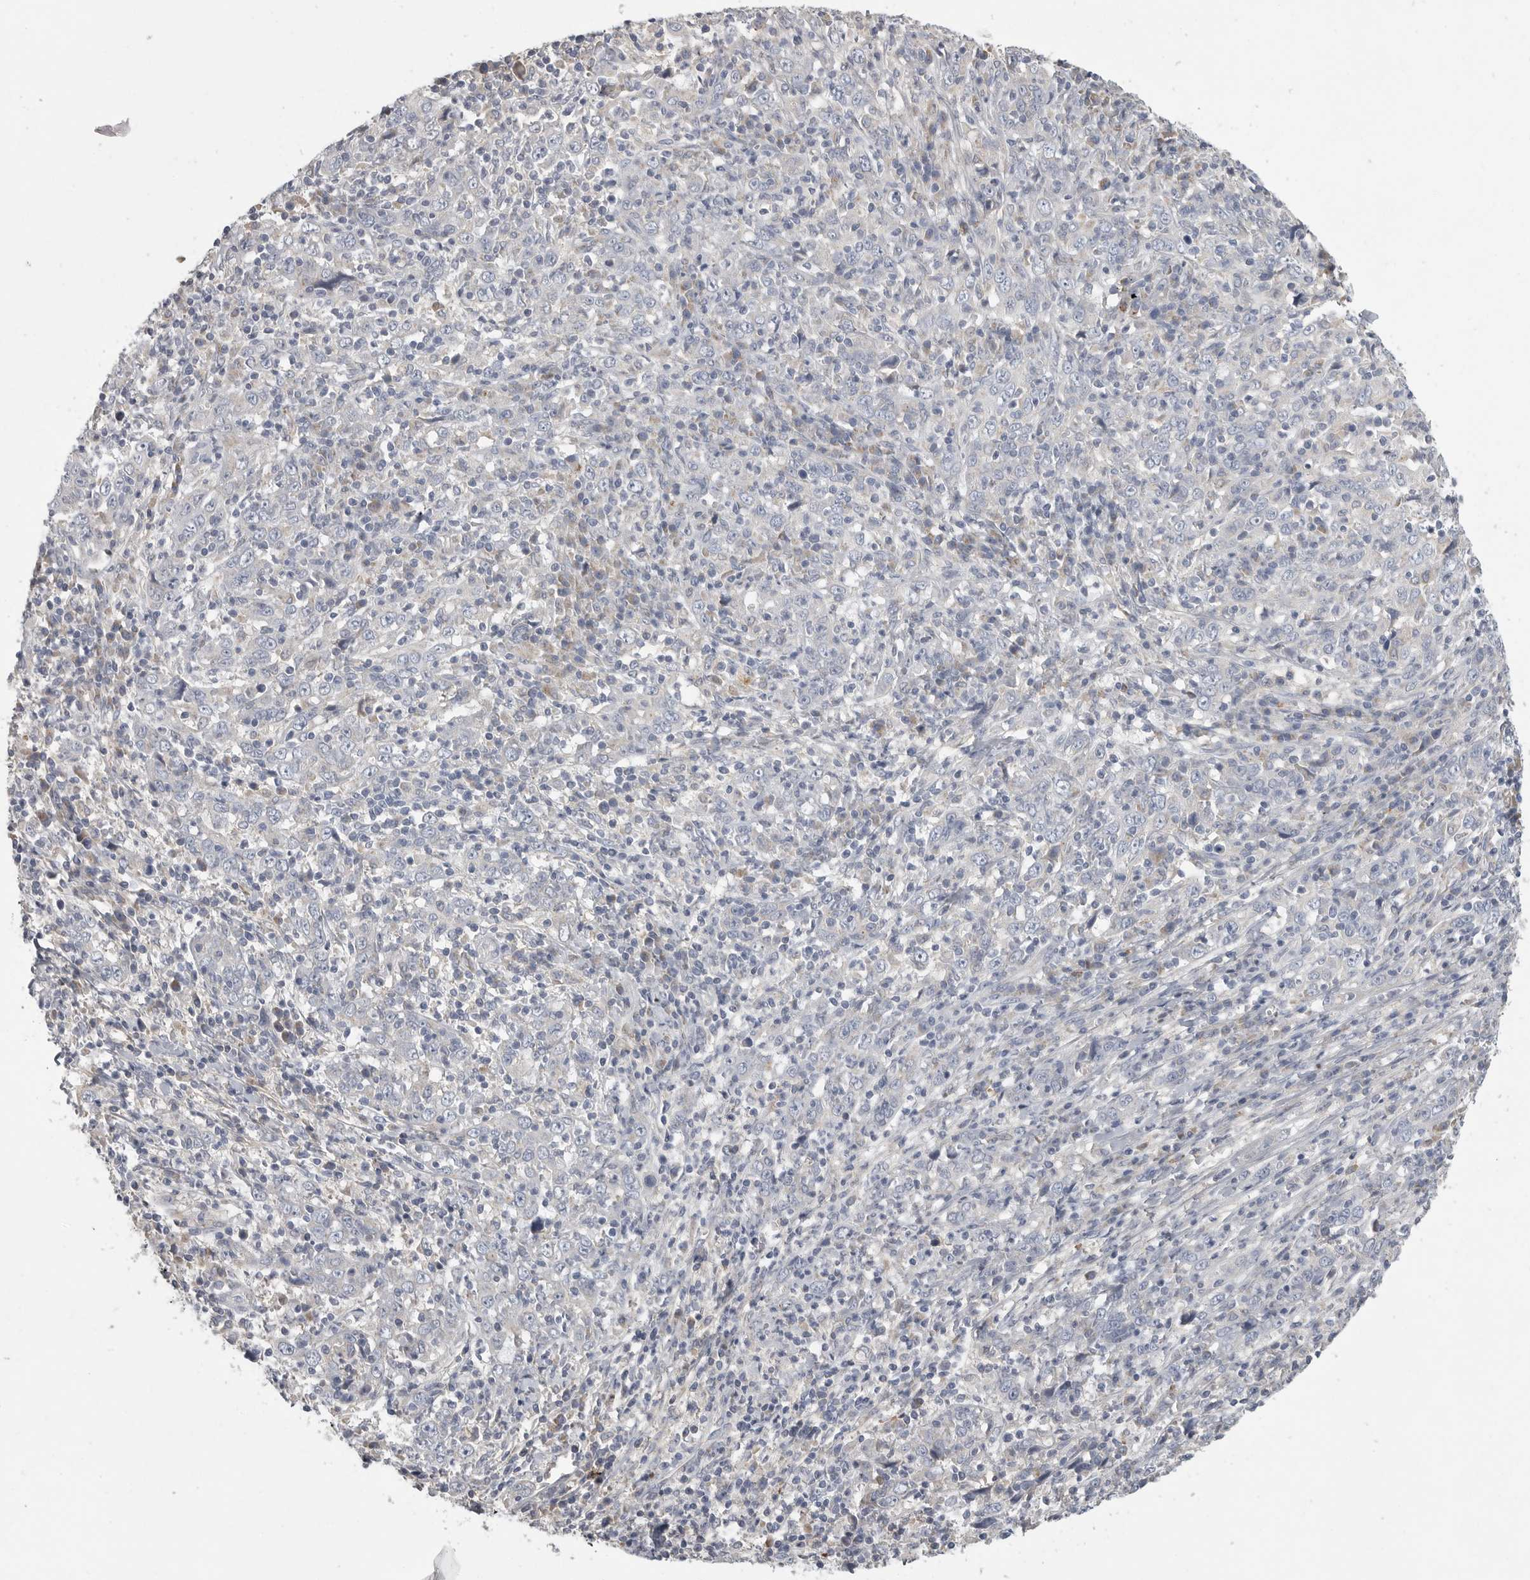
{"staining": {"intensity": "negative", "quantity": "none", "location": "none"}, "tissue": "cervical cancer", "cell_type": "Tumor cells", "image_type": "cancer", "snomed": [{"axis": "morphology", "description": "Squamous cell carcinoma, NOS"}, {"axis": "topography", "description": "Cervix"}], "caption": "DAB (3,3'-diaminobenzidine) immunohistochemical staining of squamous cell carcinoma (cervical) exhibits no significant positivity in tumor cells. The staining is performed using DAB brown chromogen with nuclei counter-stained in using hematoxylin.", "gene": "SDC3", "patient": {"sex": "female", "age": 46}}